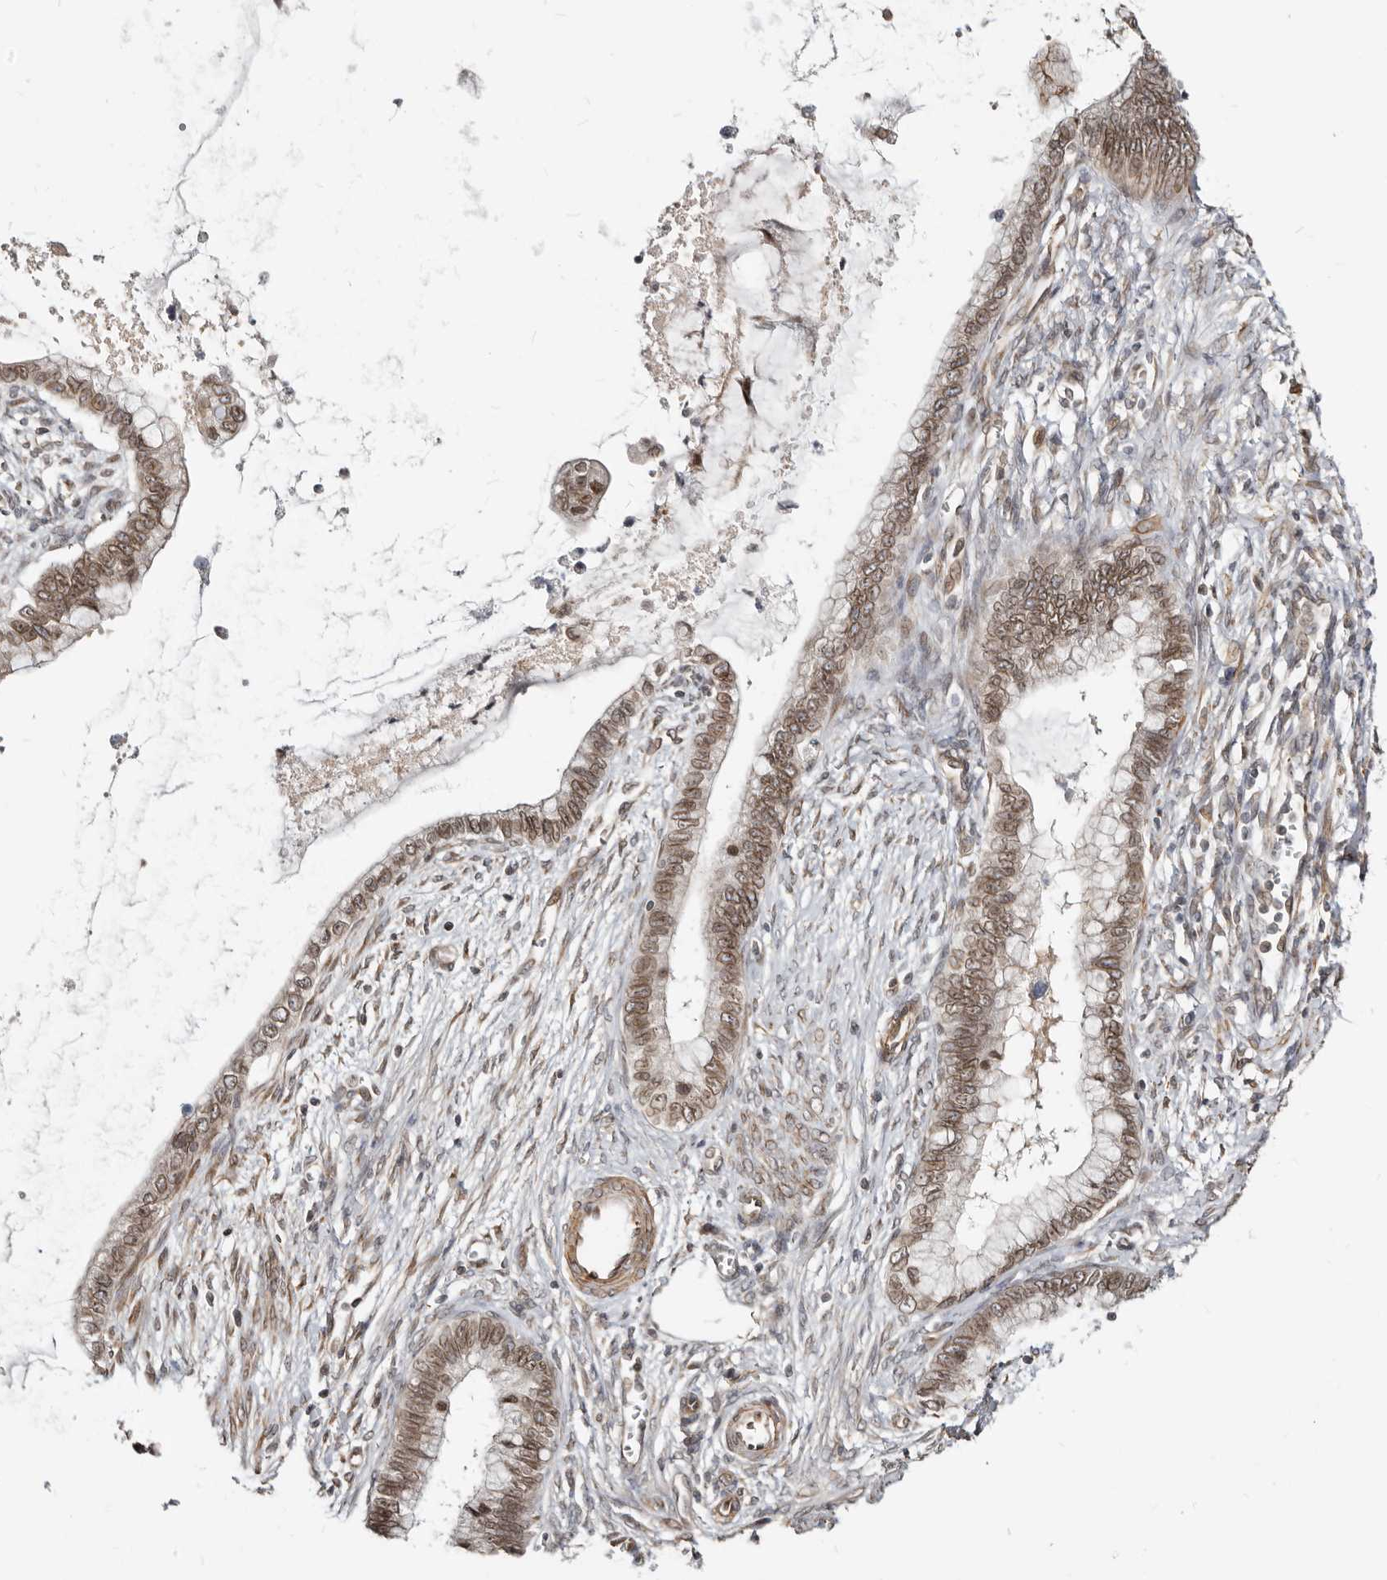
{"staining": {"intensity": "weak", "quantity": ">75%", "location": "cytoplasmic/membranous,nuclear"}, "tissue": "cervical cancer", "cell_type": "Tumor cells", "image_type": "cancer", "snomed": [{"axis": "morphology", "description": "Adenocarcinoma, NOS"}, {"axis": "topography", "description": "Cervix"}], "caption": "Weak cytoplasmic/membranous and nuclear protein positivity is identified in approximately >75% of tumor cells in cervical cancer. Using DAB (brown) and hematoxylin (blue) stains, captured at high magnification using brightfield microscopy.", "gene": "NUP153", "patient": {"sex": "female", "age": 44}}